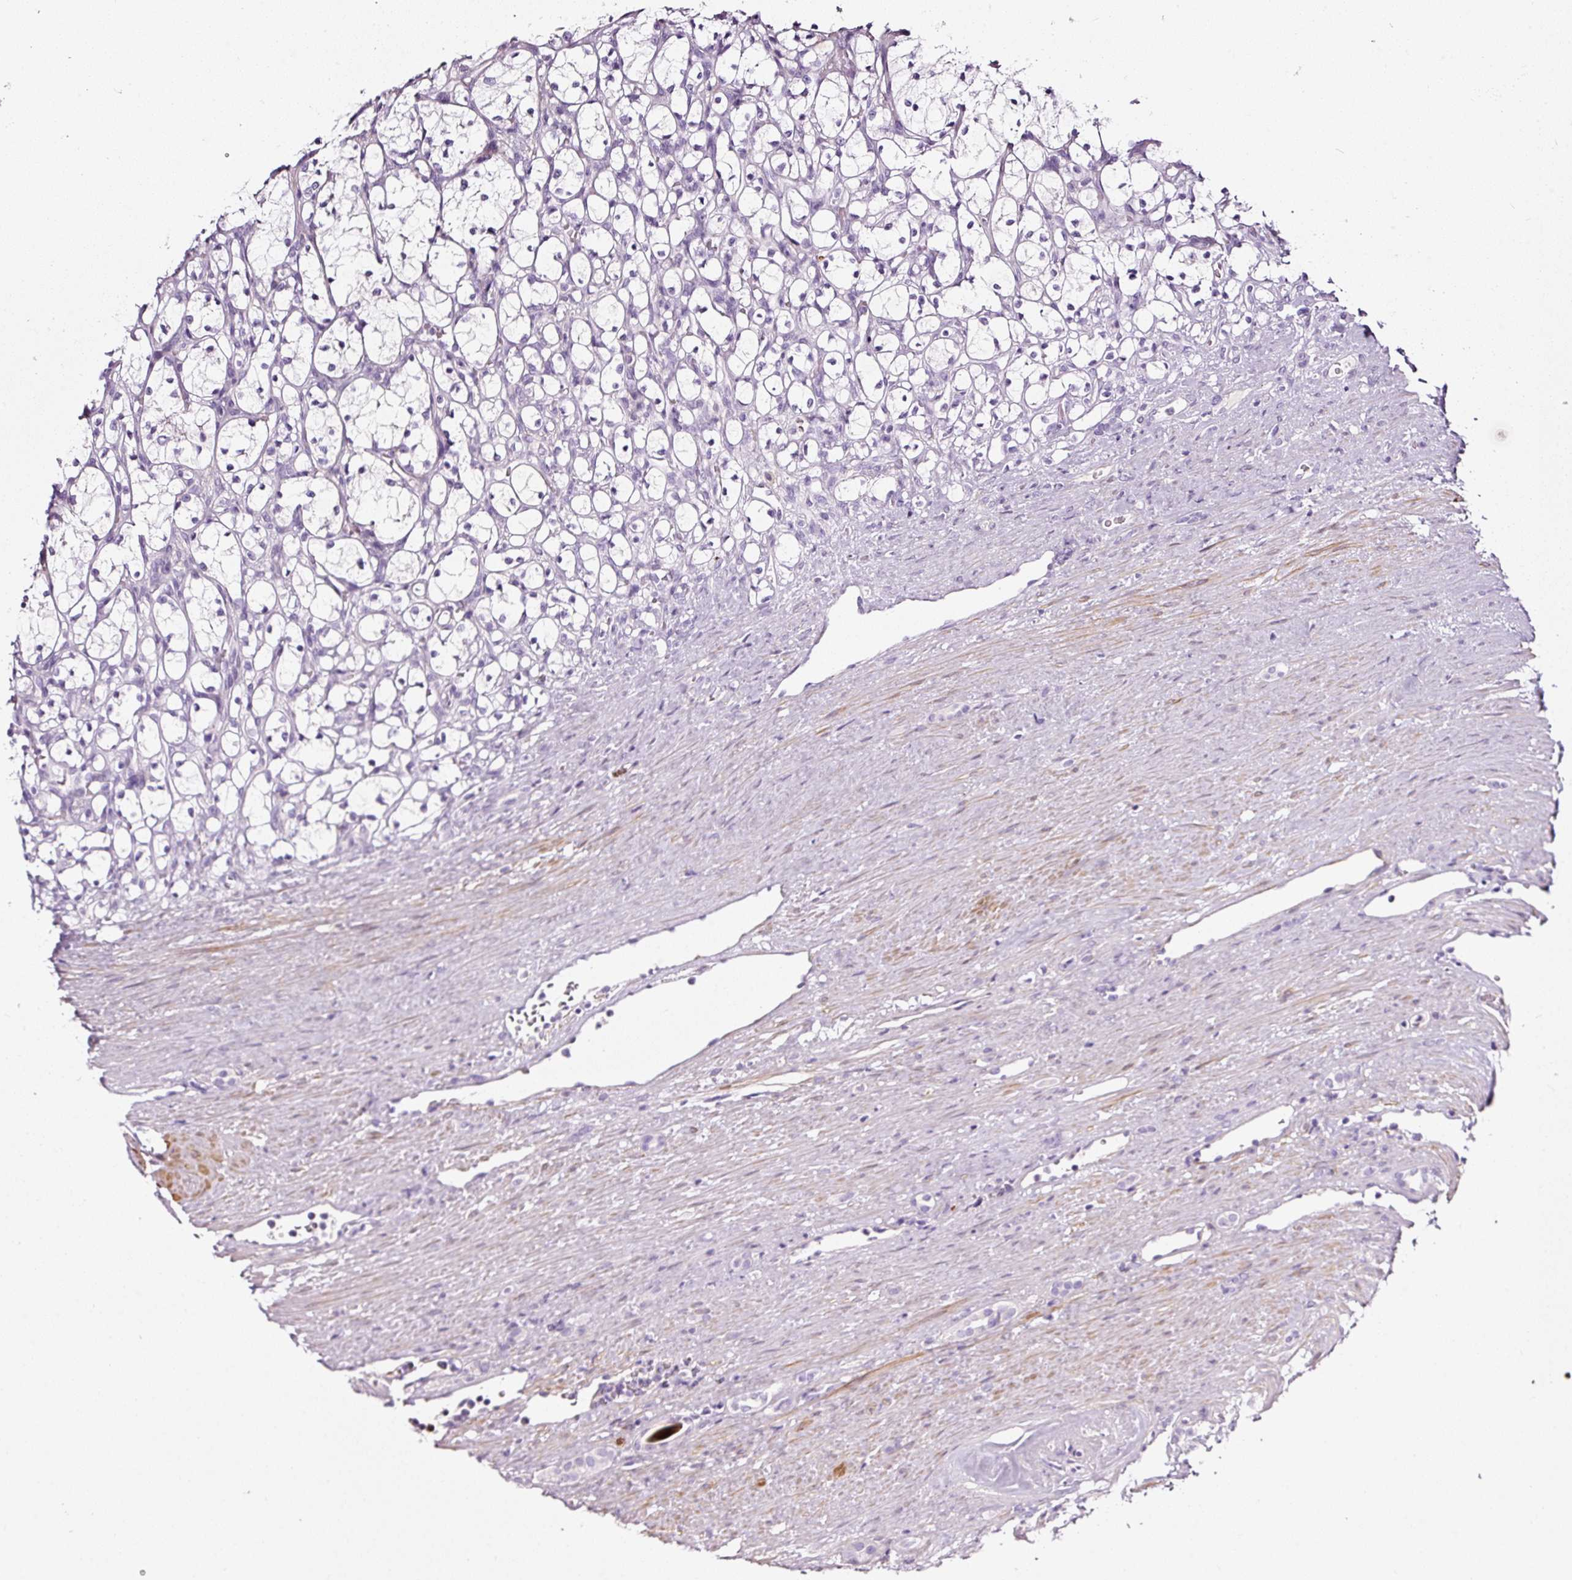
{"staining": {"intensity": "negative", "quantity": "none", "location": "none"}, "tissue": "renal cancer", "cell_type": "Tumor cells", "image_type": "cancer", "snomed": [{"axis": "morphology", "description": "Adenocarcinoma, NOS"}, {"axis": "topography", "description": "Kidney"}], "caption": "Immunohistochemical staining of adenocarcinoma (renal) exhibits no significant positivity in tumor cells.", "gene": "CYB561A3", "patient": {"sex": "female", "age": 69}}